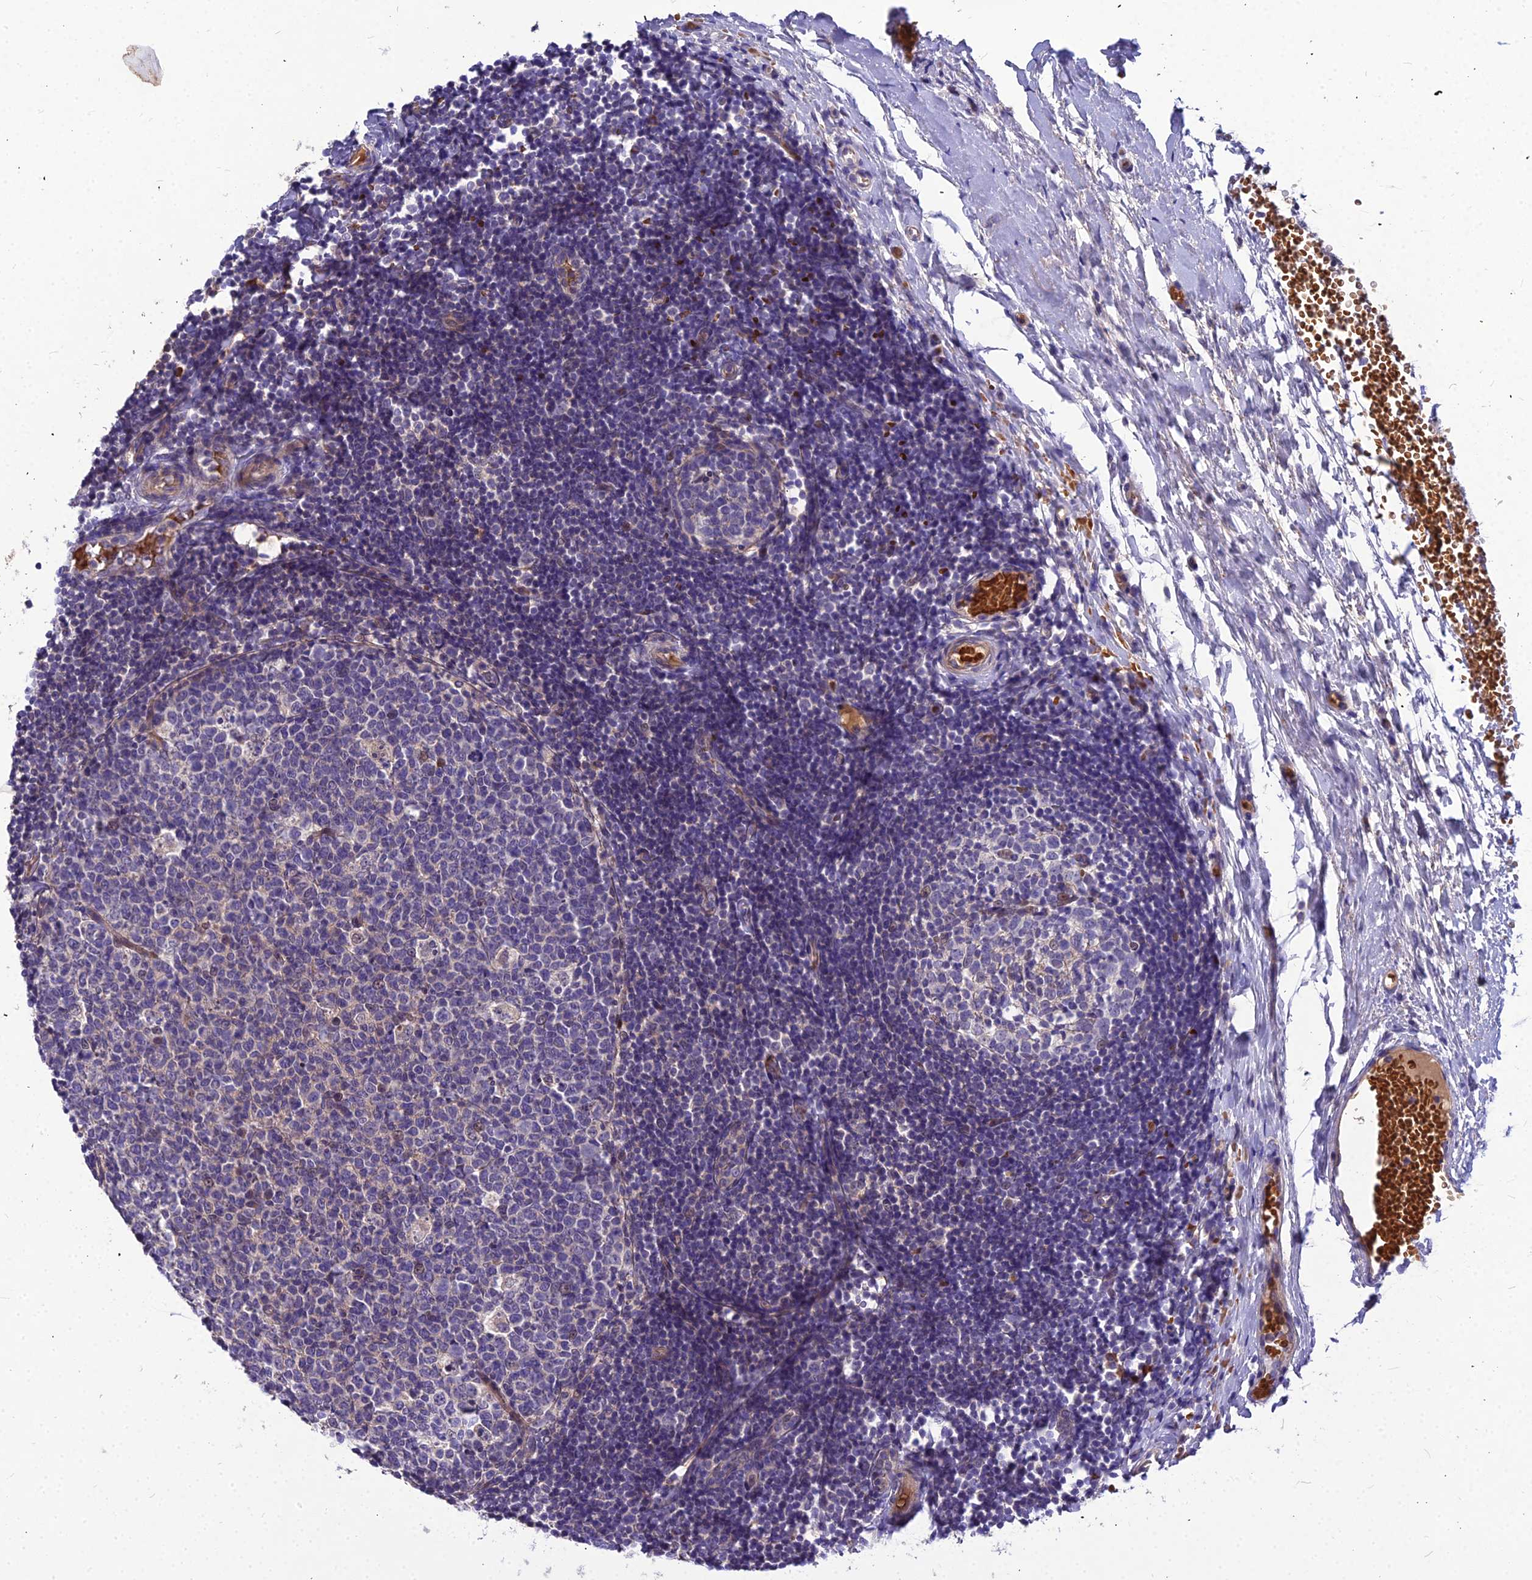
{"staining": {"intensity": "negative", "quantity": "none", "location": "none"}, "tissue": "tonsil", "cell_type": "Germinal center cells", "image_type": "normal", "snomed": [{"axis": "morphology", "description": "Normal tissue, NOS"}, {"axis": "topography", "description": "Tonsil"}], "caption": "A high-resolution image shows IHC staining of unremarkable tonsil, which reveals no significant expression in germinal center cells.", "gene": "DMRTA1", "patient": {"sex": "female", "age": 19}}